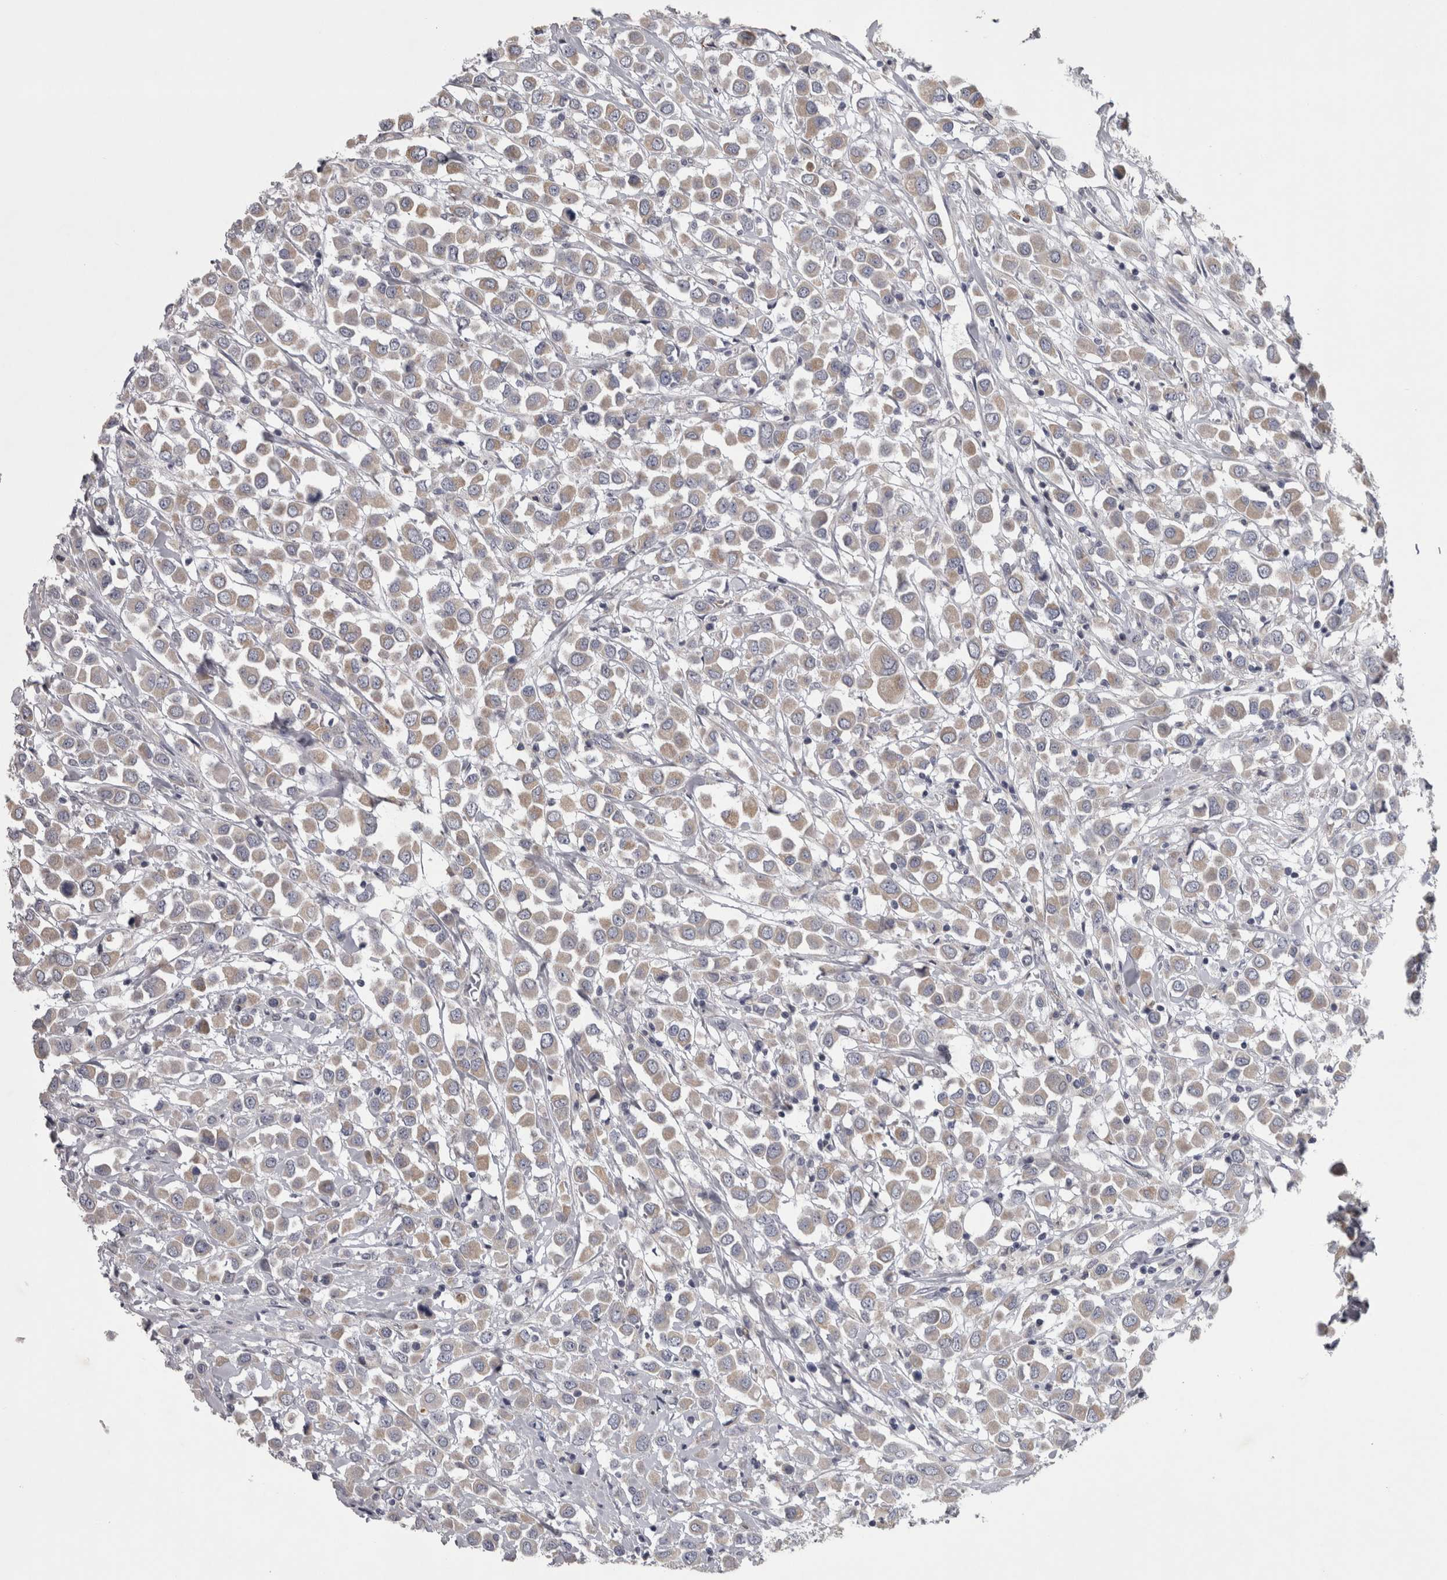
{"staining": {"intensity": "weak", "quantity": ">75%", "location": "cytoplasmic/membranous"}, "tissue": "breast cancer", "cell_type": "Tumor cells", "image_type": "cancer", "snomed": [{"axis": "morphology", "description": "Duct carcinoma"}, {"axis": "topography", "description": "Breast"}], "caption": "Brown immunohistochemical staining in human breast invasive ductal carcinoma demonstrates weak cytoplasmic/membranous staining in about >75% of tumor cells.", "gene": "DBT", "patient": {"sex": "female", "age": 61}}